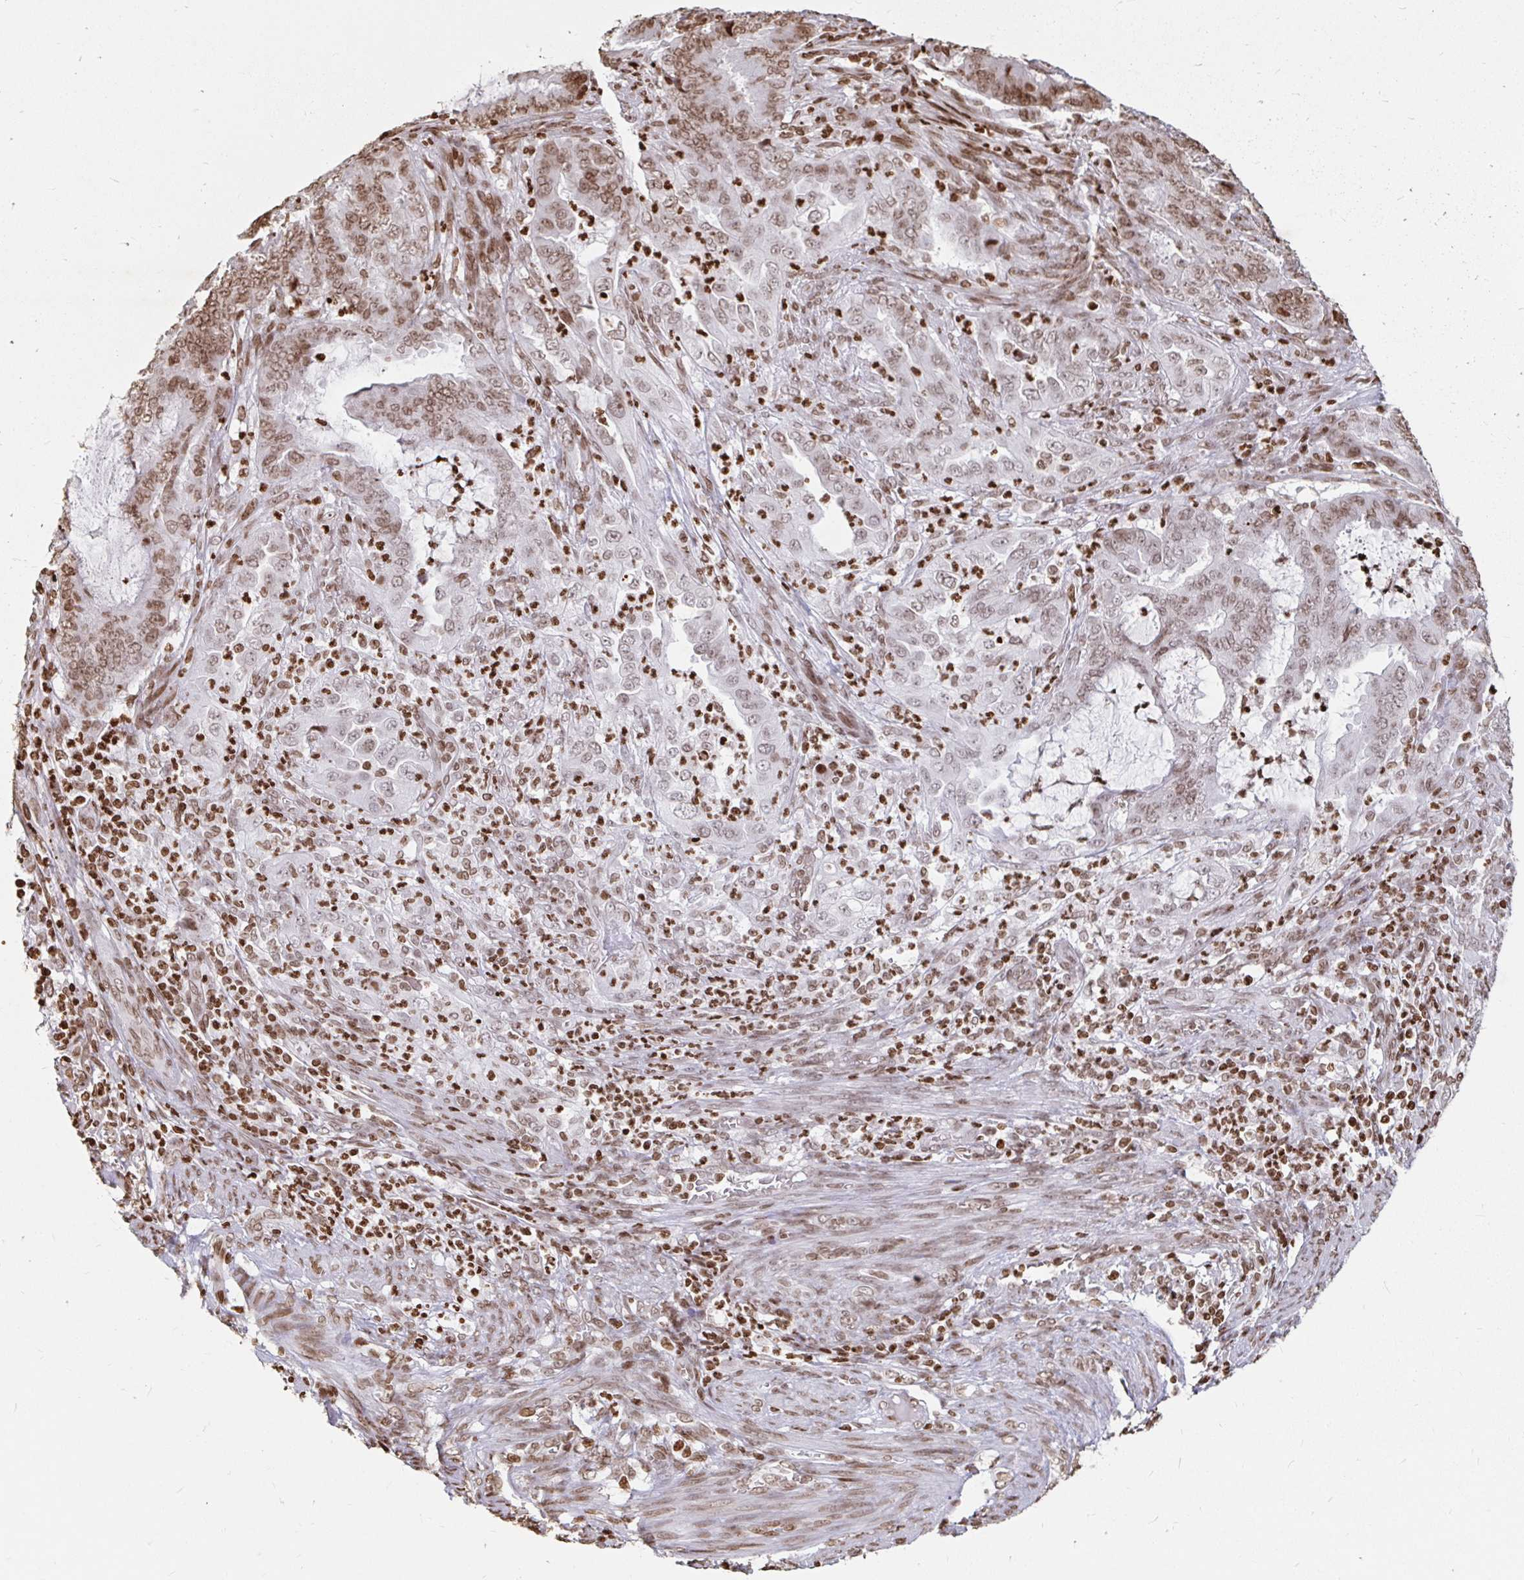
{"staining": {"intensity": "moderate", "quantity": ">75%", "location": "nuclear"}, "tissue": "endometrial cancer", "cell_type": "Tumor cells", "image_type": "cancer", "snomed": [{"axis": "morphology", "description": "Adenocarcinoma, NOS"}, {"axis": "topography", "description": "Endometrium"}], "caption": "Human adenocarcinoma (endometrial) stained for a protein (brown) shows moderate nuclear positive positivity in about >75% of tumor cells.", "gene": "H2BC5", "patient": {"sex": "female", "age": 51}}